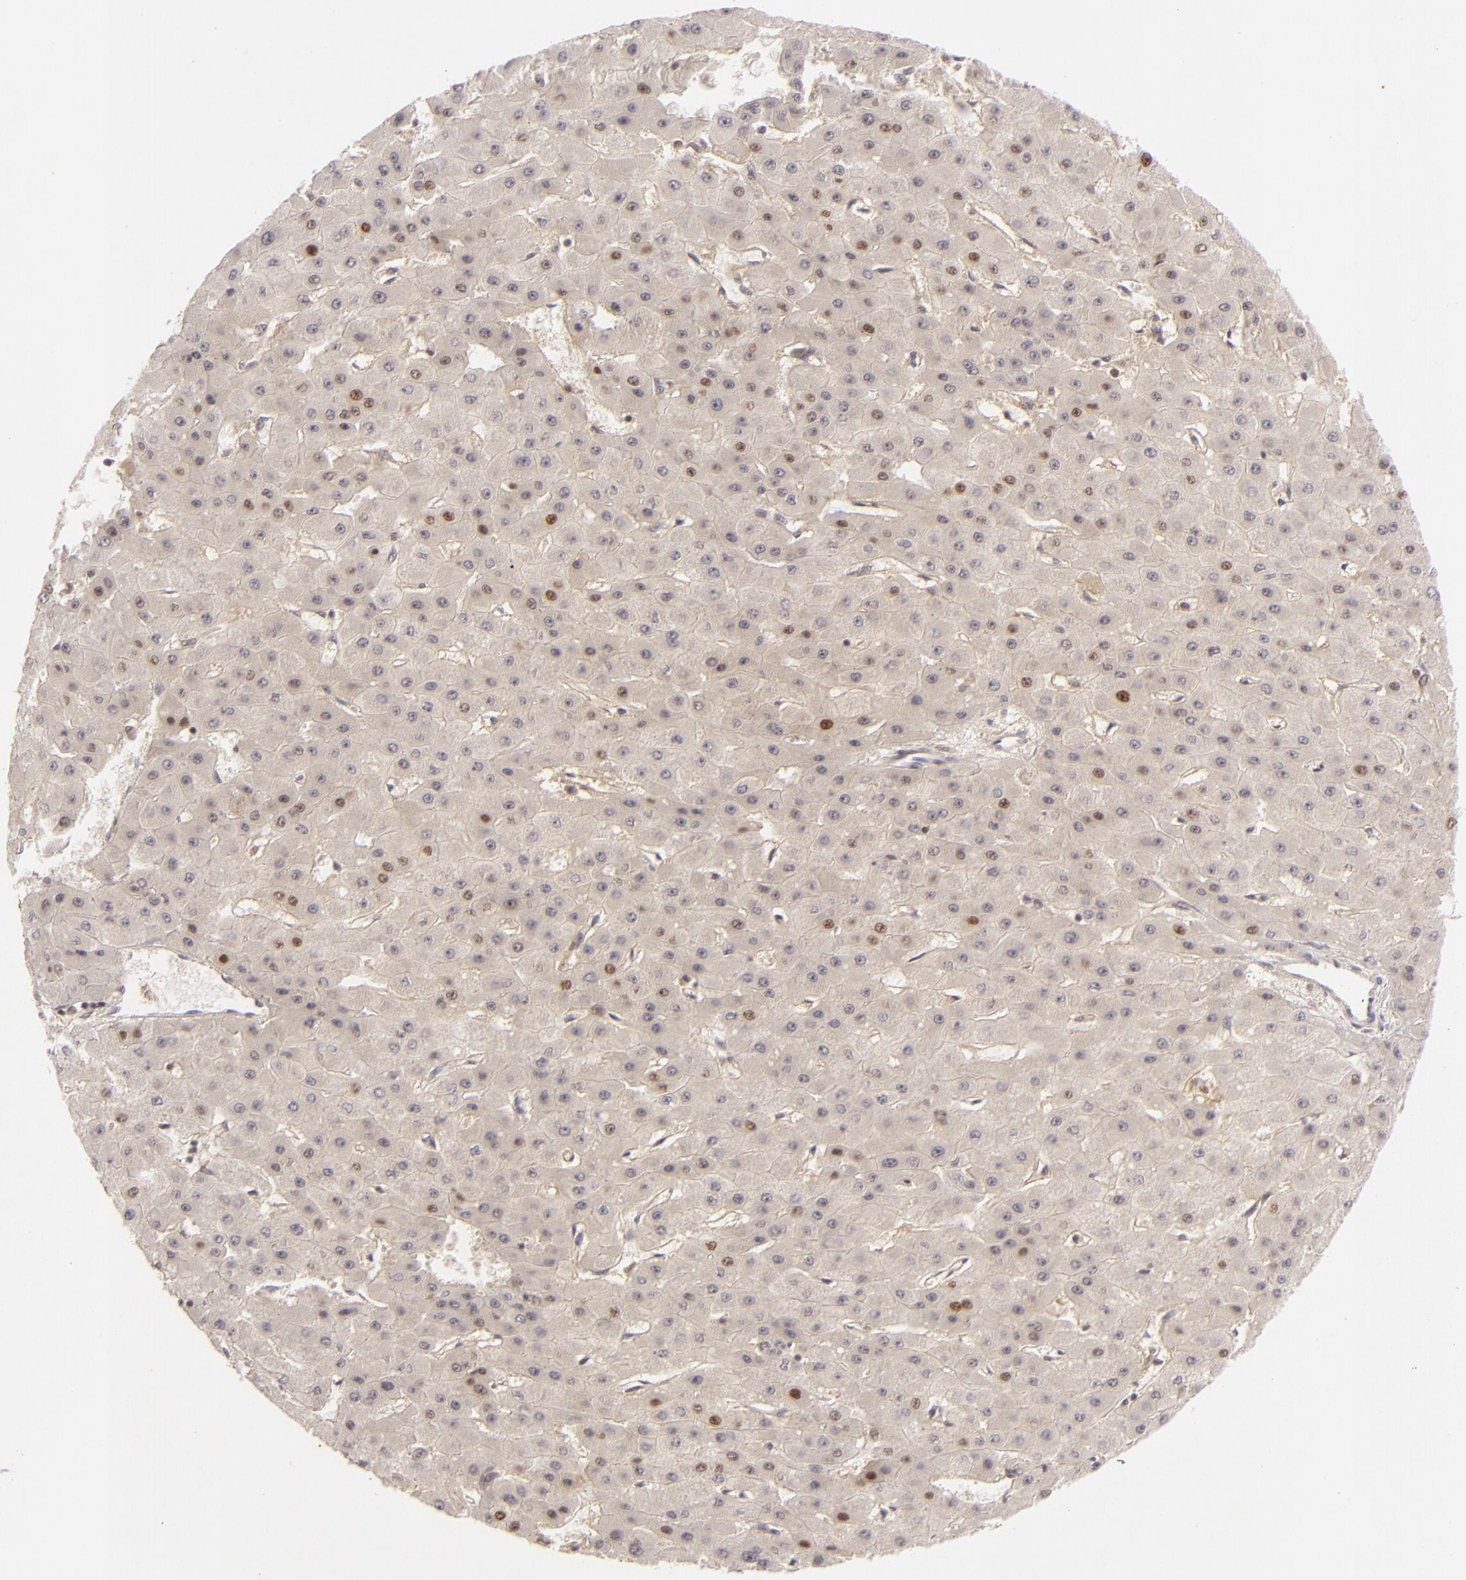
{"staining": {"intensity": "strong", "quantity": "<25%", "location": "nuclear"}, "tissue": "liver cancer", "cell_type": "Tumor cells", "image_type": "cancer", "snomed": [{"axis": "morphology", "description": "Carcinoma, Hepatocellular, NOS"}, {"axis": "topography", "description": "Liver"}], "caption": "Immunohistochemistry (IHC) staining of liver cancer (hepatocellular carcinoma), which reveals medium levels of strong nuclear expression in about <25% of tumor cells indicating strong nuclear protein expression. The staining was performed using DAB (3,3'-diaminobenzidine) (brown) for protein detection and nuclei were counterstained in hematoxylin (blue).", "gene": "FEN1", "patient": {"sex": "female", "age": 52}}